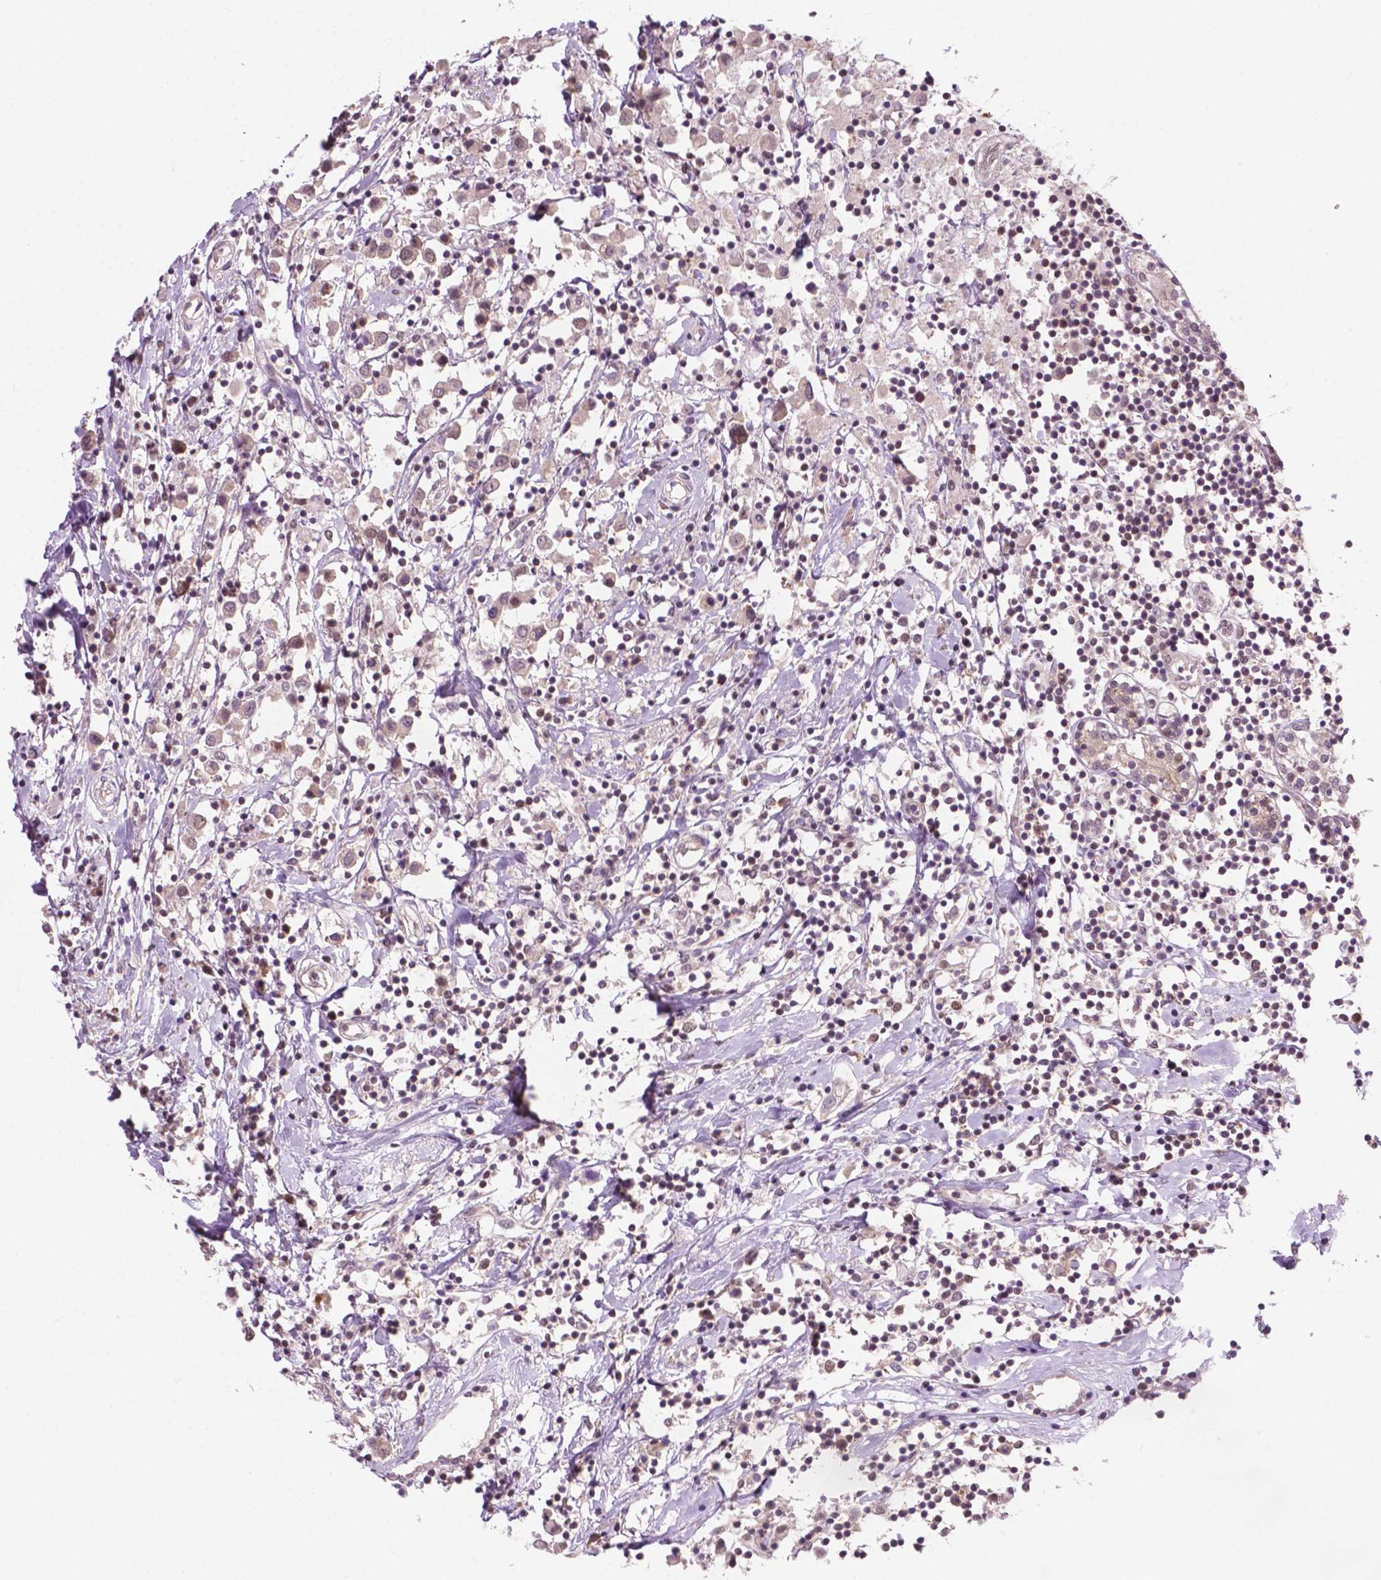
{"staining": {"intensity": "weak", "quantity": ">75%", "location": "nuclear"}, "tissue": "breast cancer", "cell_type": "Tumor cells", "image_type": "cancer", "snomed": [{"axis": "morphology", "description": "Duct carcinoma"}, {"axis": "topography", "description": "Breast"}], "caption": "IHC photomicrograph of neoplastic tissue: human infiltrating ductal carcinoma (breast) stained using IHC shows low levels of weak protein expression localized specifically in the nuclear of tumor cells, appearing as a nuclear brown color.", "gene": "PHAX", "patient": {"sex": "female", "age": 61}}